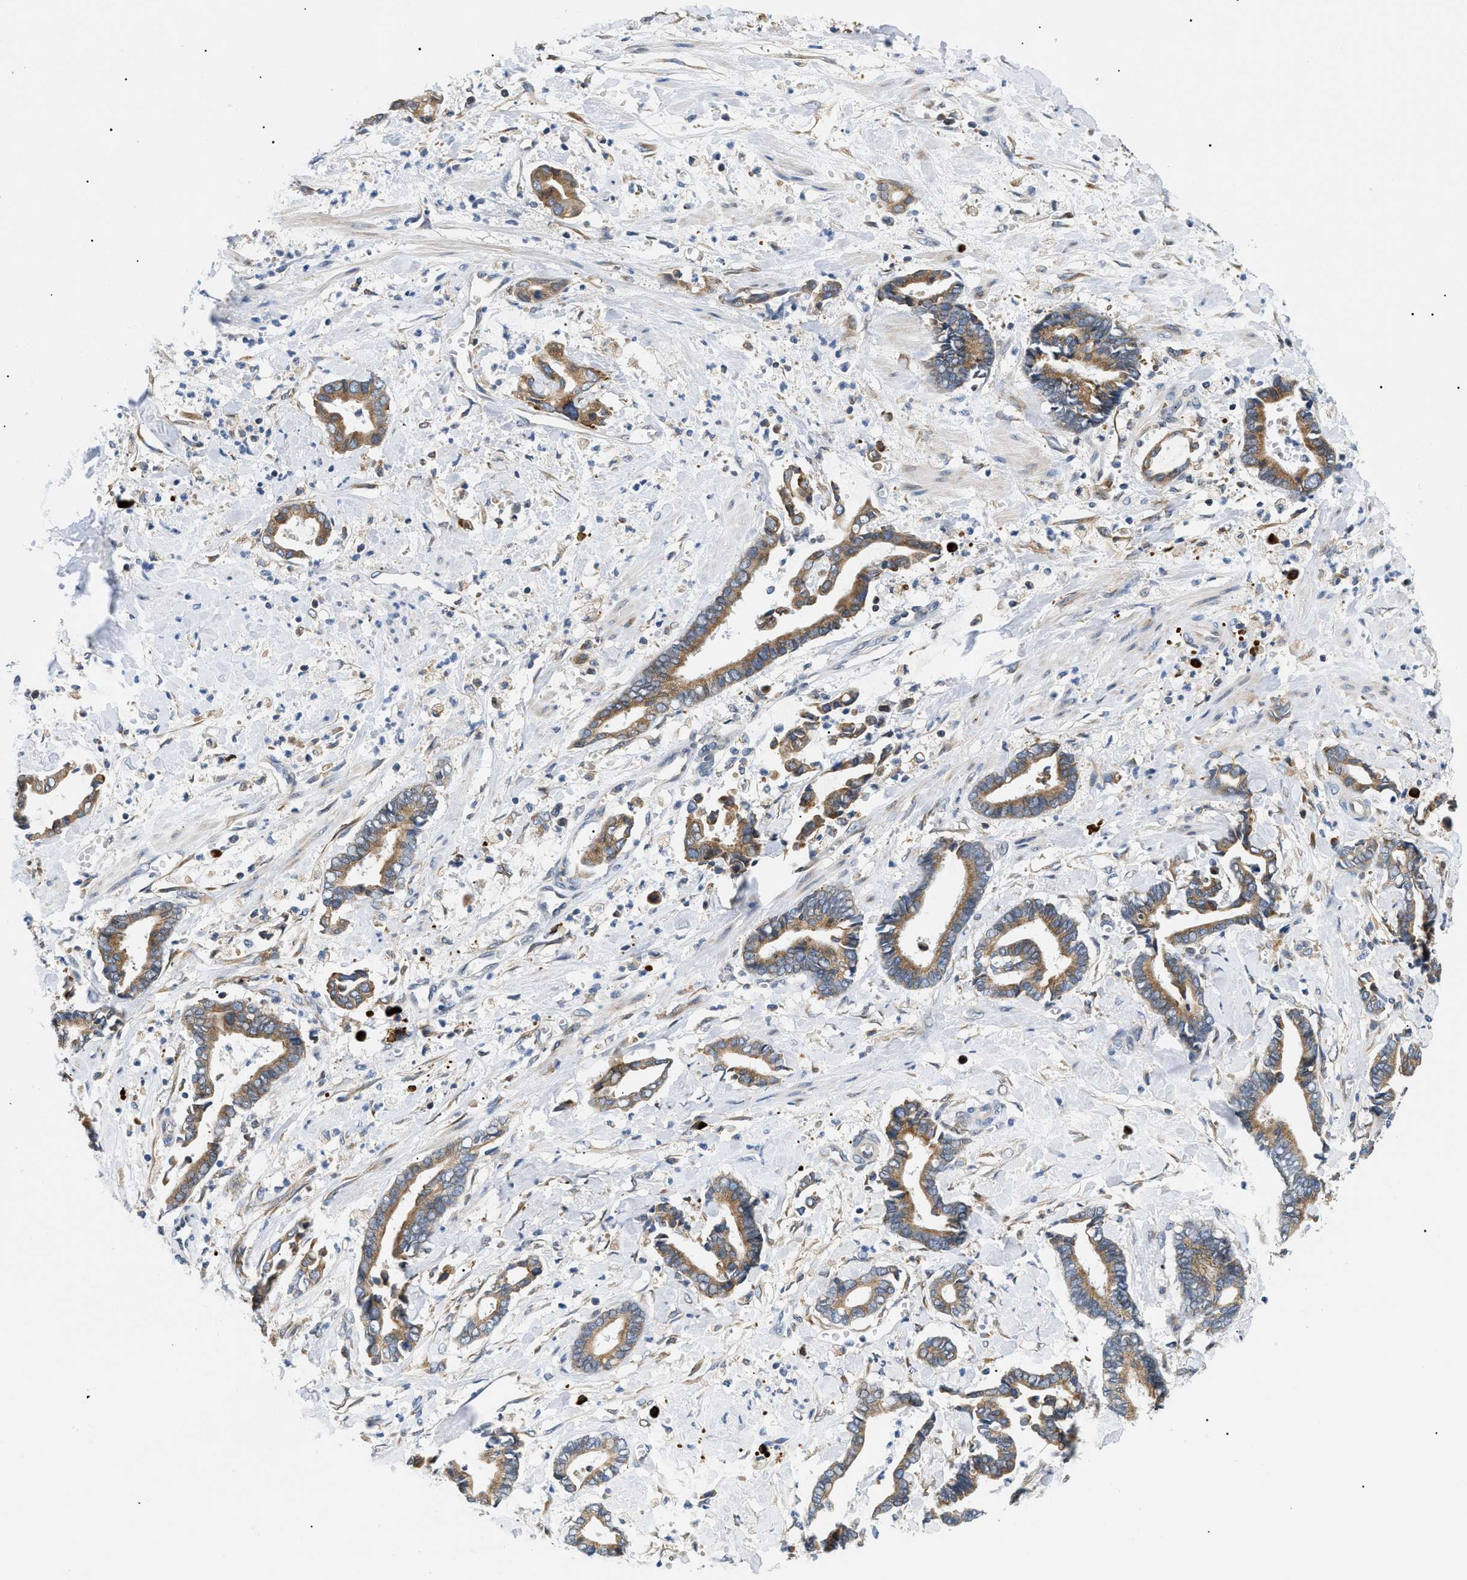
{"staining": {"intensity": "moderate", "quantity": ">75%", "location": "cytoplasmic/membranous"}, "tissue": "cervical cancer", "cell_type": "Tumor cells", "image_type": "cancer", "snomed": [{"axis": "morphology", "description": "Adenocarcinoma, NOS"}, {"axis": "topography", "description": "Cervix"}], "caption": "Adenocarcinoma (cervical) stained with a protein marker demonstrates moderate staining in tumor cells.", "gene": "DERL1", "patient": {"sex": "female", "age": 44}}